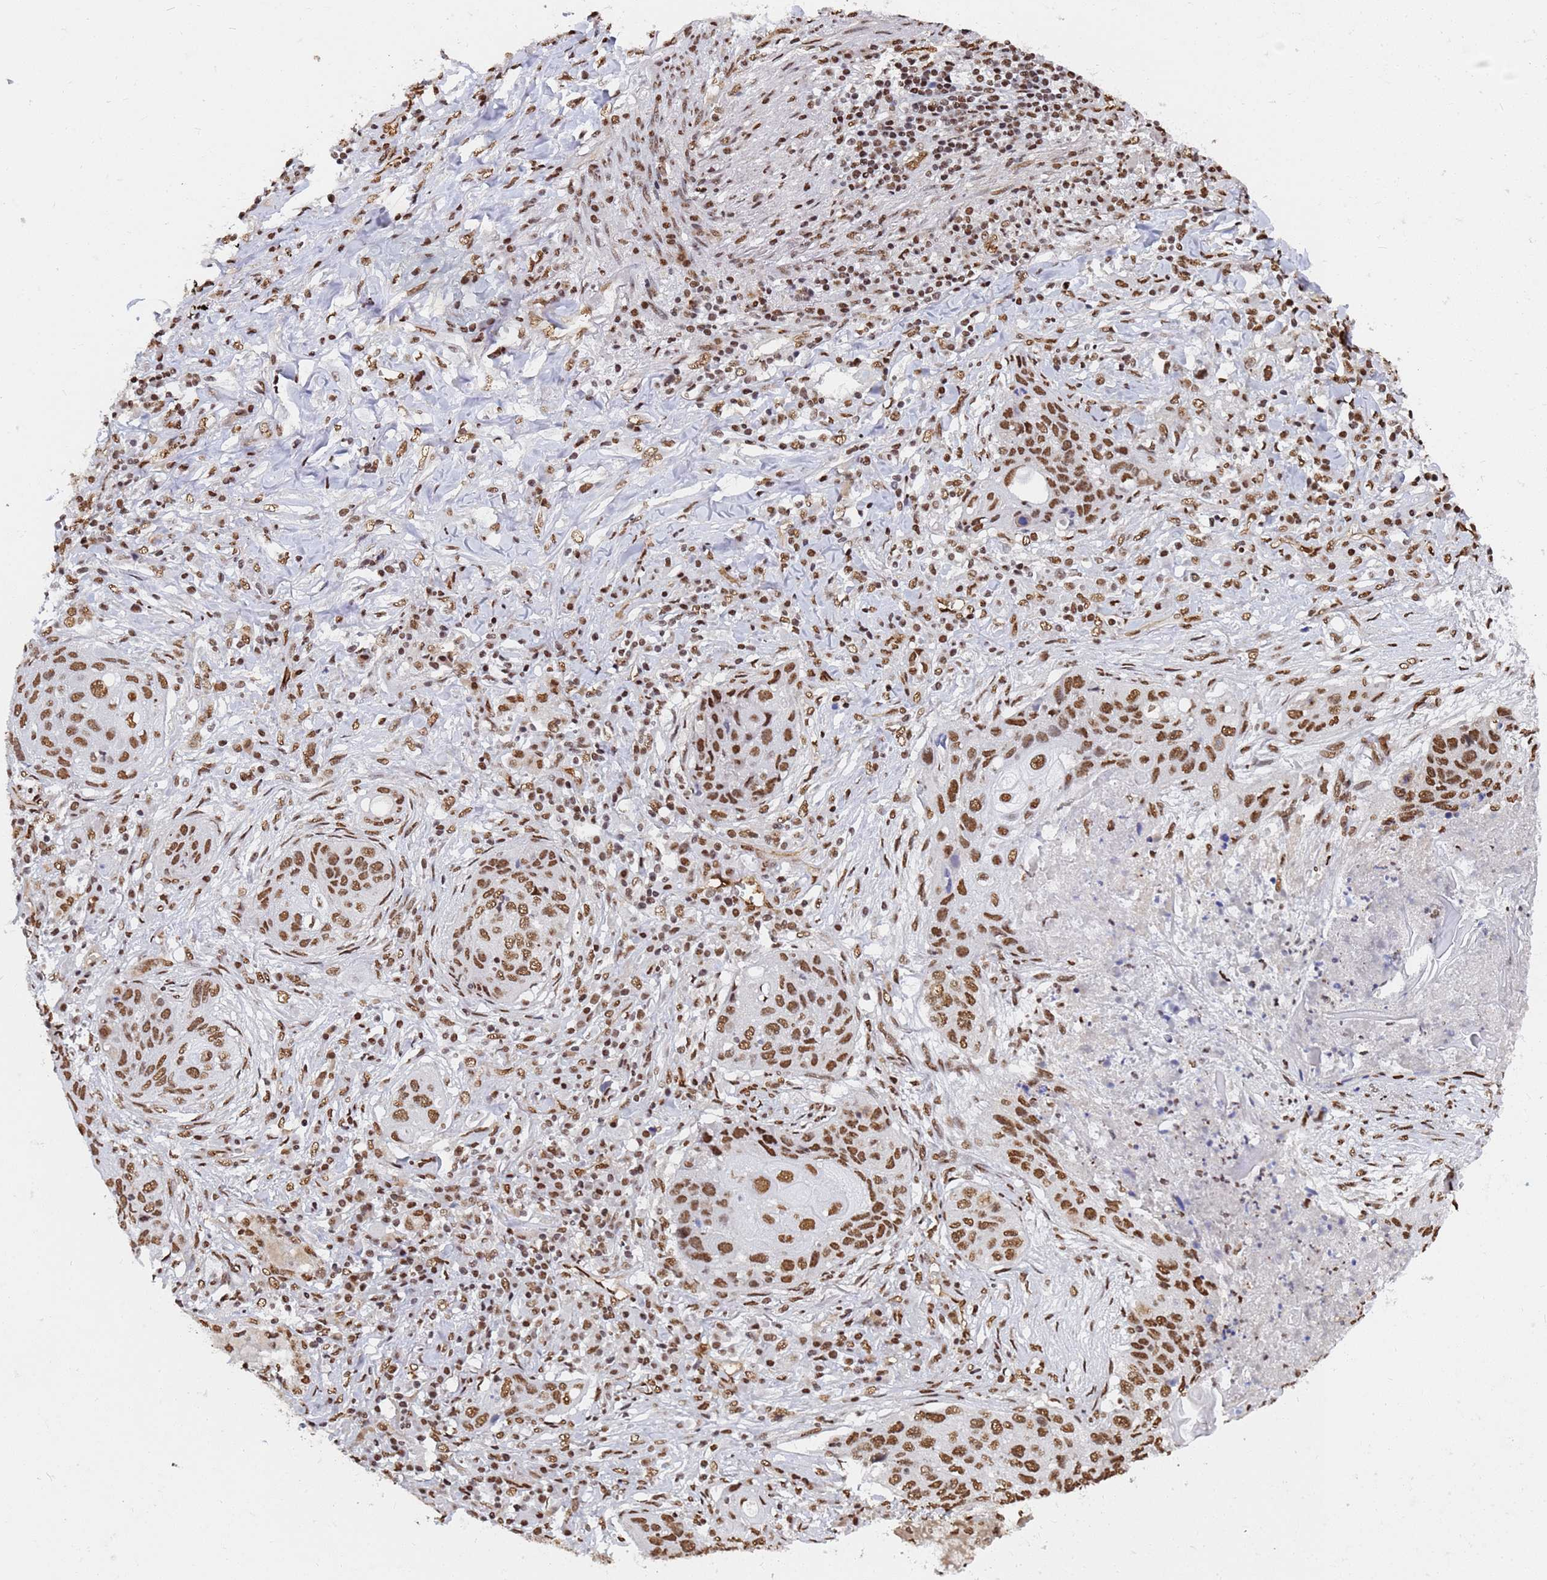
{"staining": {"intensity": "moderate", "quantity": ">75%", "location": "nuclear"}, "tissue": "lung cancer", "cell_type": "Tumor cells", "image_type": "cancer", "snomed": [{"axis": "morphology", "description": "Squamous cell carcinoma, NOS"}, {"axis": "topography", "description": "Lung"}], "caption": "Squamous cell carcinoma (lung) stained for a protein shows moderate nuclear positivity in tumor cells.", "gene": "RAVER2", "patient": {"sex": "female", "age": 63}}